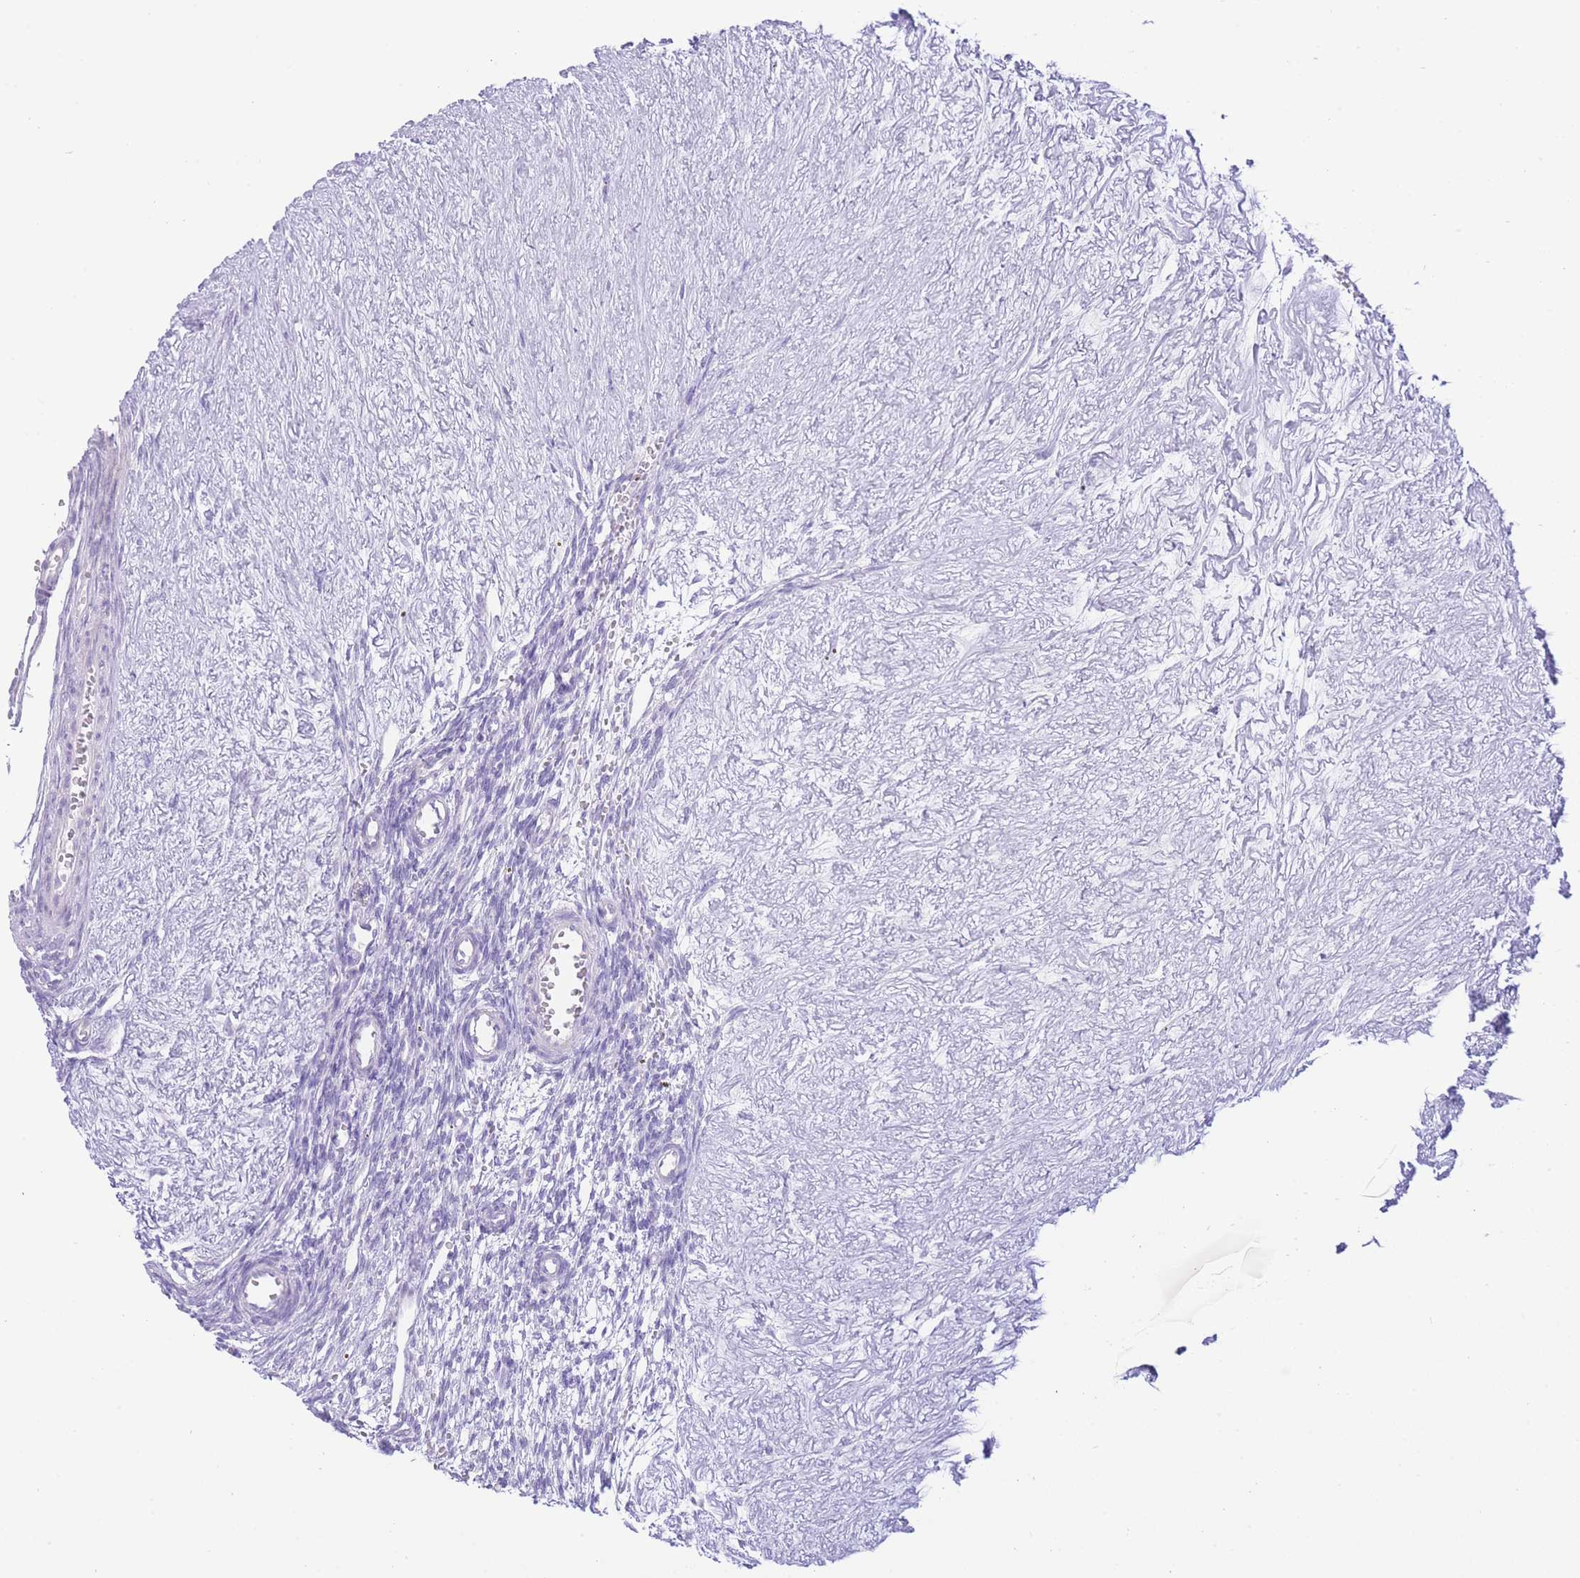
{"staining": {"intensity": "negative", "quantity": "none", "location": "none"}, "tissue": "ovary", "cell_type": "Ovarian stroma cells", "image_type": "normal", "snomed": [{"axis": "morphology", "description": "Normal tissue, NOS"}, {"axis": "topography", "description": "Ovary"}], "caption": "Ovarian stroma cells show no significant staining in normal ovary.", "gene": "ZNF212", "patient": {"sex": "female", "age": 39}}